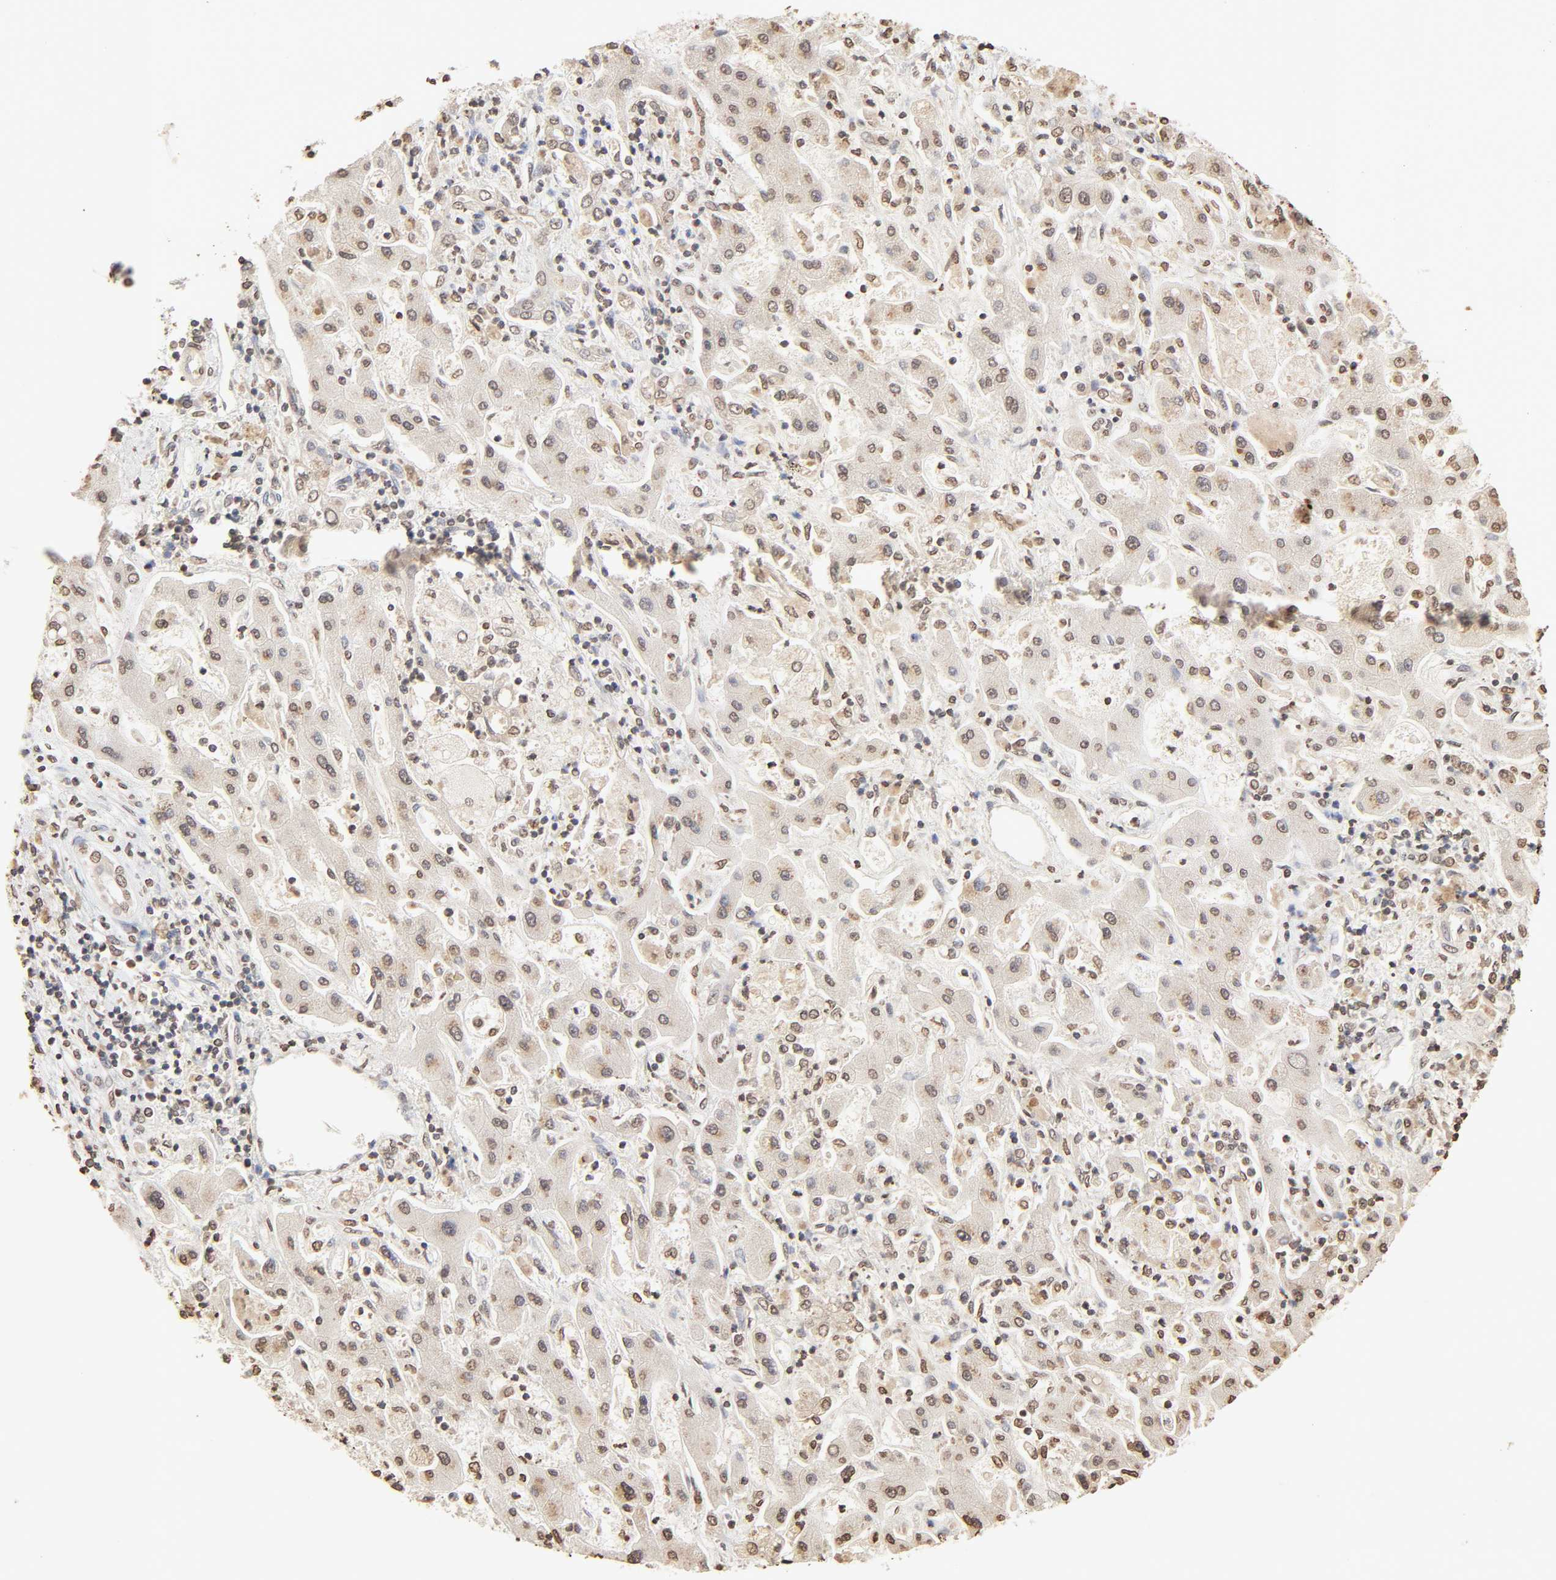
{"staining": {"intensity": "weak", "quantity": ">75%", "location": "cytoplasmic/membranous,nuclear"}, "tissue": "liver cancer", "cell_type": "Tumor cells", "image_type": "cancer", "snomed": [{"axis": "morphology", "description": "Cholangiocarcinoma"}, {"axis": "topography", "description": "Liver"}], "caption": "Immunohistochemical staining of human liver cholangiocarcinoma shows low levels of weak cytoplasmic/membranous and nuclear staining in approximately >75% of tumor cells. (IHC, brightfield microscopy, high magnification).", "gene": "TBL1X", "patient": {"sex": "male", "age": 50}}